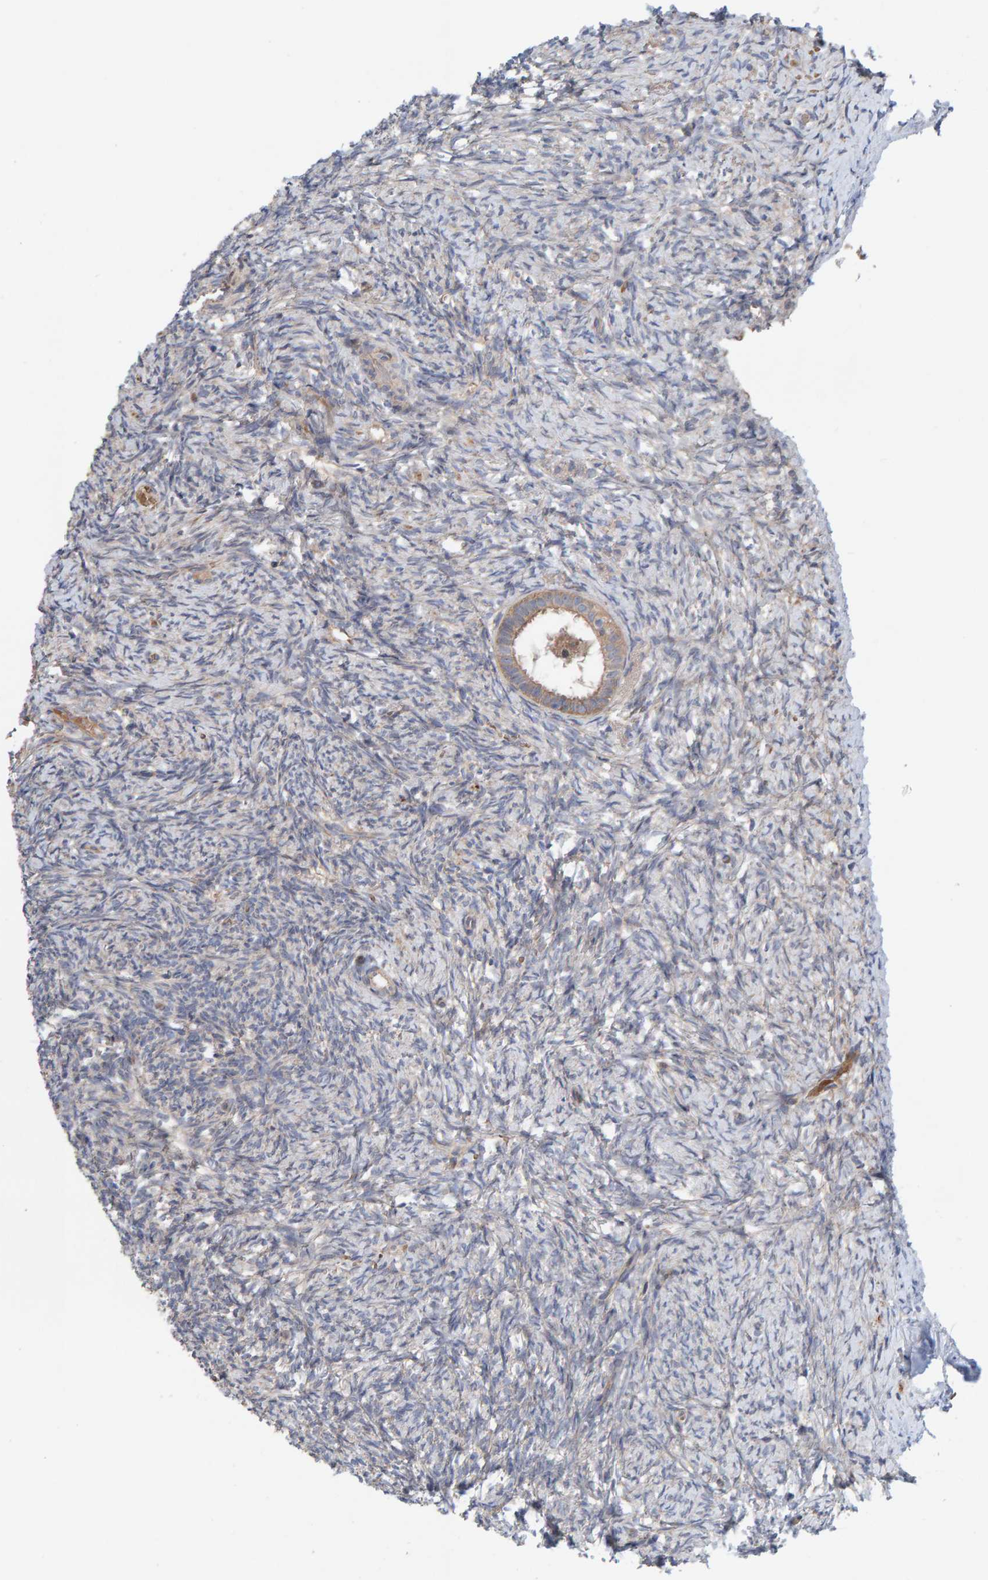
{"staining": {"intensity": "moderate", "quantity": ">75%", "location": "cytoplasmic/membranous"}, "tissue": "ovary", "cell_type": "Follicle cells", "image_type": "normal", "snomed": [{"axis": "morphology", "description": "Normal tissue, NOS"}, {"axis": "topography", "description": "Ovary"}], "caption": "Protein staining of normal ovary exhibits moderate cytoplasmic/membranous positivity in about >75% of follicle cells.", "gene": "LRSAM1", "patient": {"sex": "female", "age": 41}}